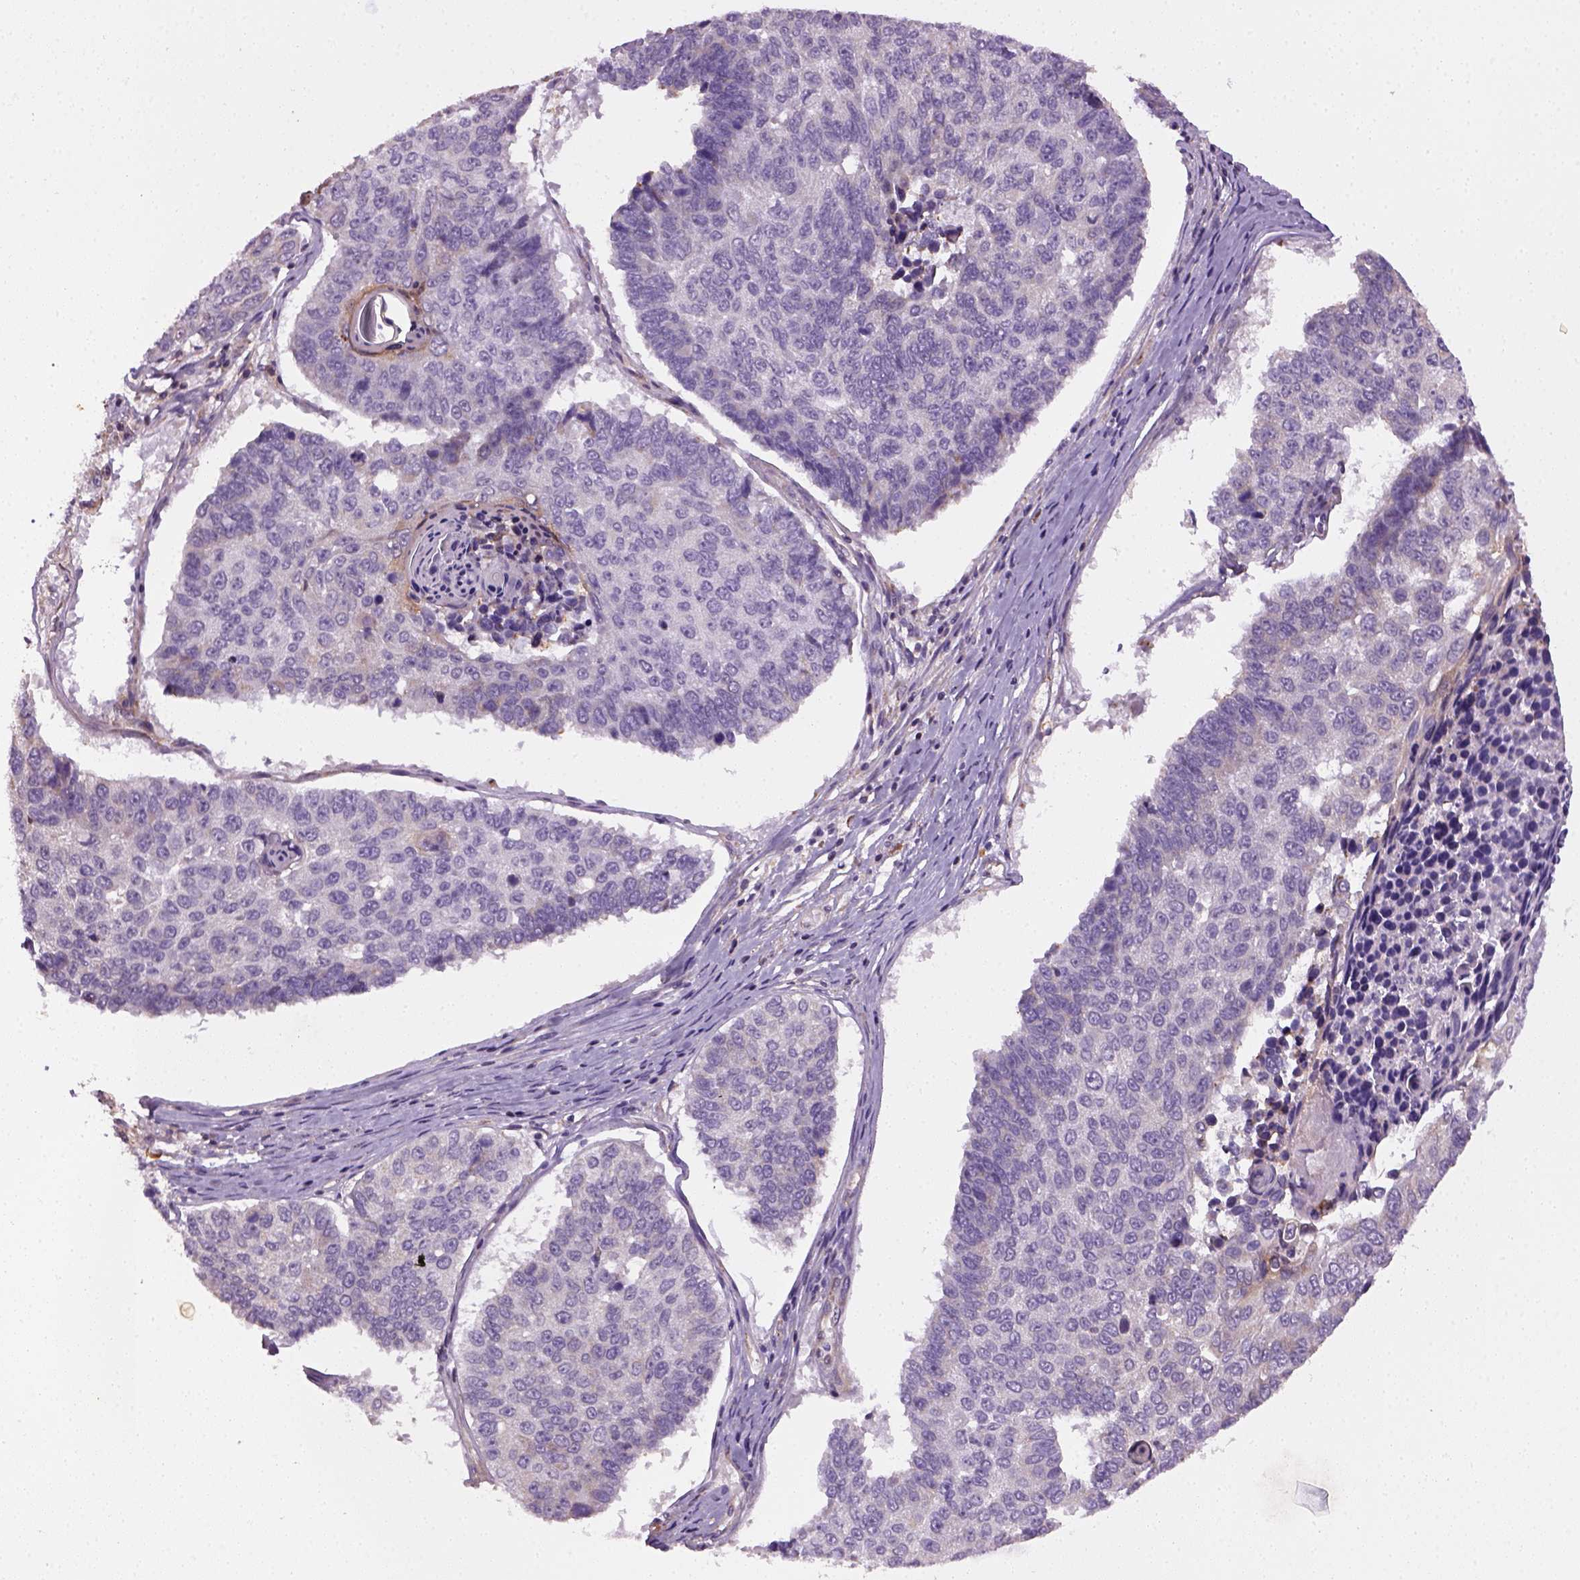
{"staining": {"intensity": "negative", "quantity": "none", "location": "none"}, "tissue": "lung cancer", "cell_type": "Tumor cells", "image_type": "cancer", "snomed": [{"axis": "morphology", "description": "Squamous cell carcinoma, NOS"}, {"axis": "topography", "description": "Lung"}], "caption": "This histopathology image is of squamous cell carcinoma (lung) stained with immunohistochemistry to label a protein in brown with the nuclei are counter-stained blue. There is no expression in tumor cells. Brightfield microscopy of immunohistochemistry (IHC) stained with DAB (brown) and hematoxylin (blue), captured at high magnification.", "gene": "TPRG1", "patient": {"sex": "male", "age": 73}}